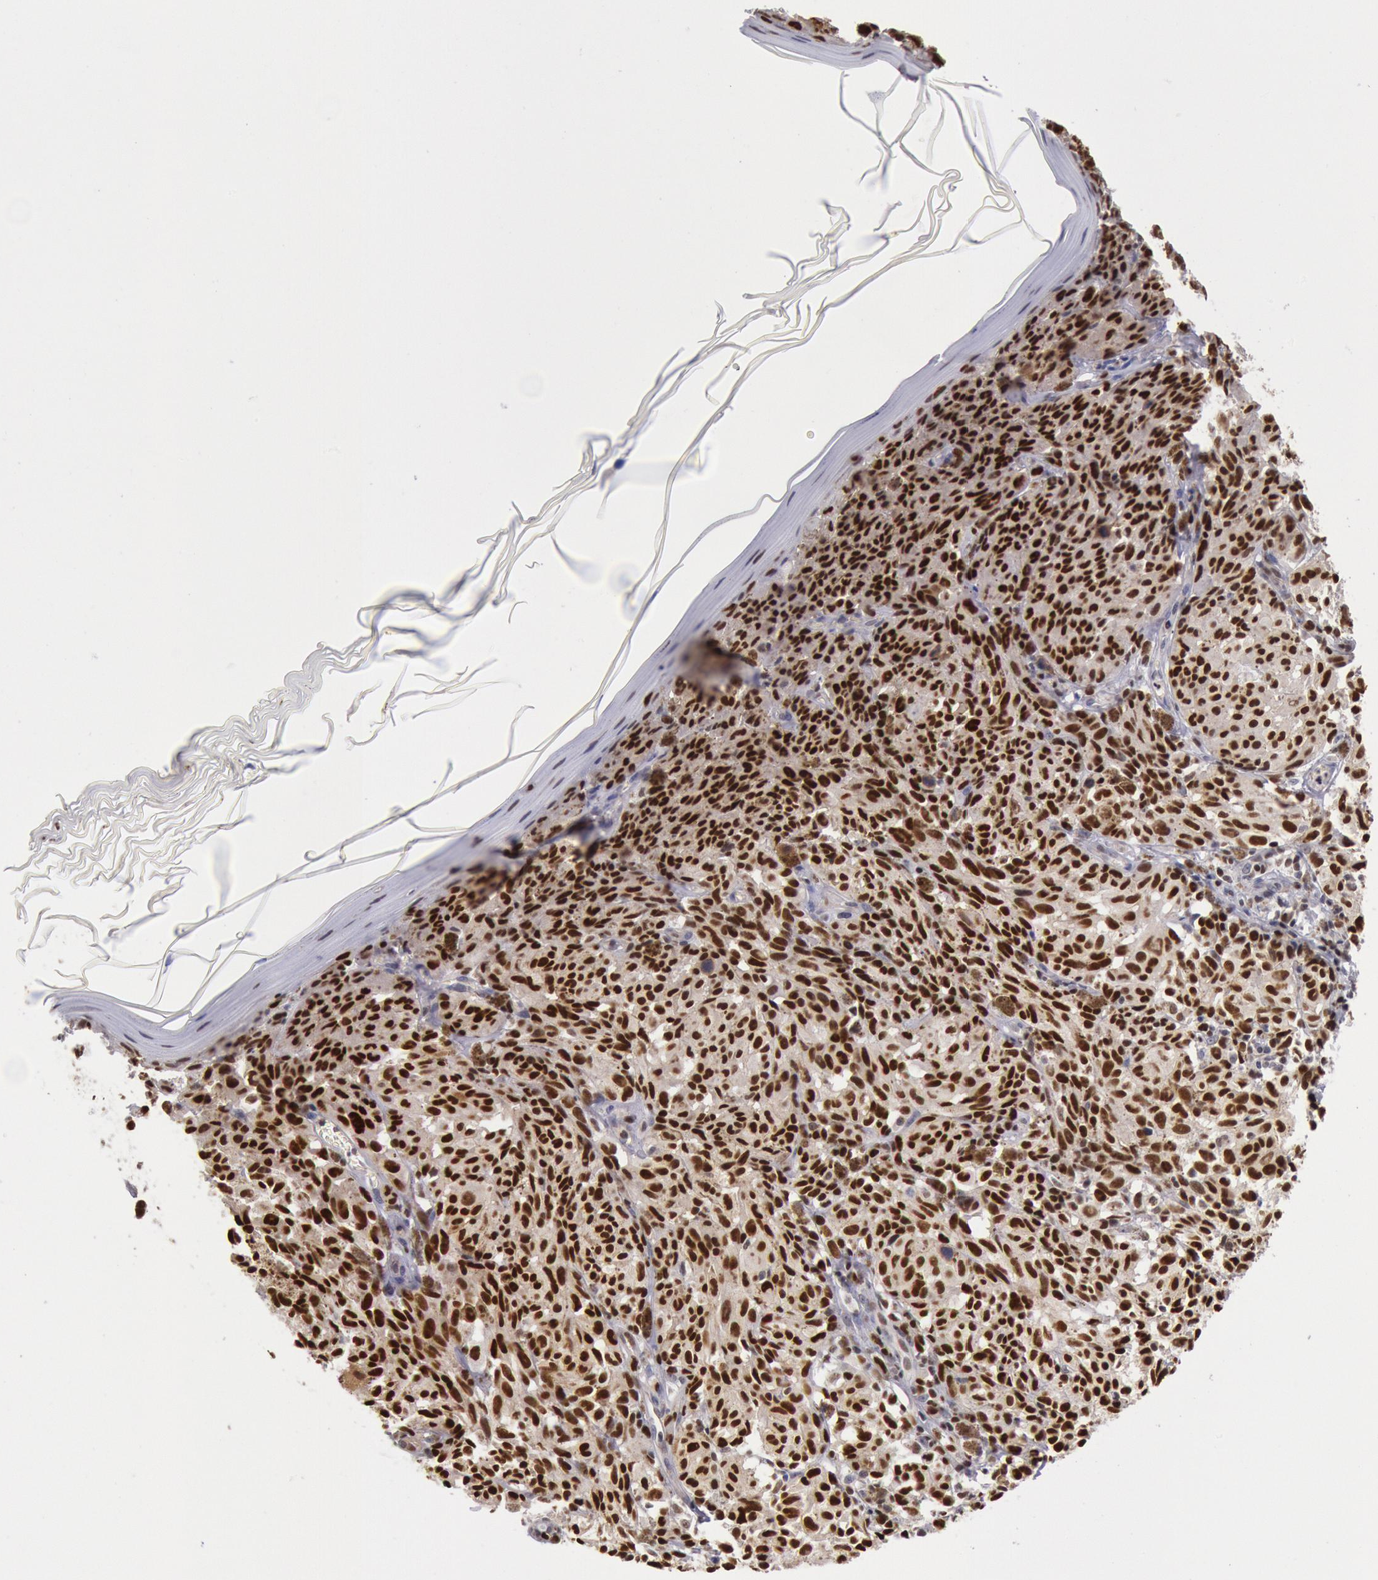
{"staining": {"intensity": "strong", "quantity": ">75%", "location": "nuclear"}, "tissue": "melanoma", "cell_type": "Tumor cells", "image_type": "cancer", "snomed": [{"axis": "morphology", "description": "Malignant melanoma, NOS"}, {"axis": "topography", "description": "Skin"}], "caption": "DAB immunohistochemical staining of human melanoma demonstrates strong nuclear protein staining in approximately >75% of tumor cells. The staining was performed using DAB (3,3'-diaminobenzidine), with brown indicating positive protein expression. Nuclei are stained blue with hematoxylin.", "gene": "RPS6KA5", "patient": {"sex": "female", "age": 72}}